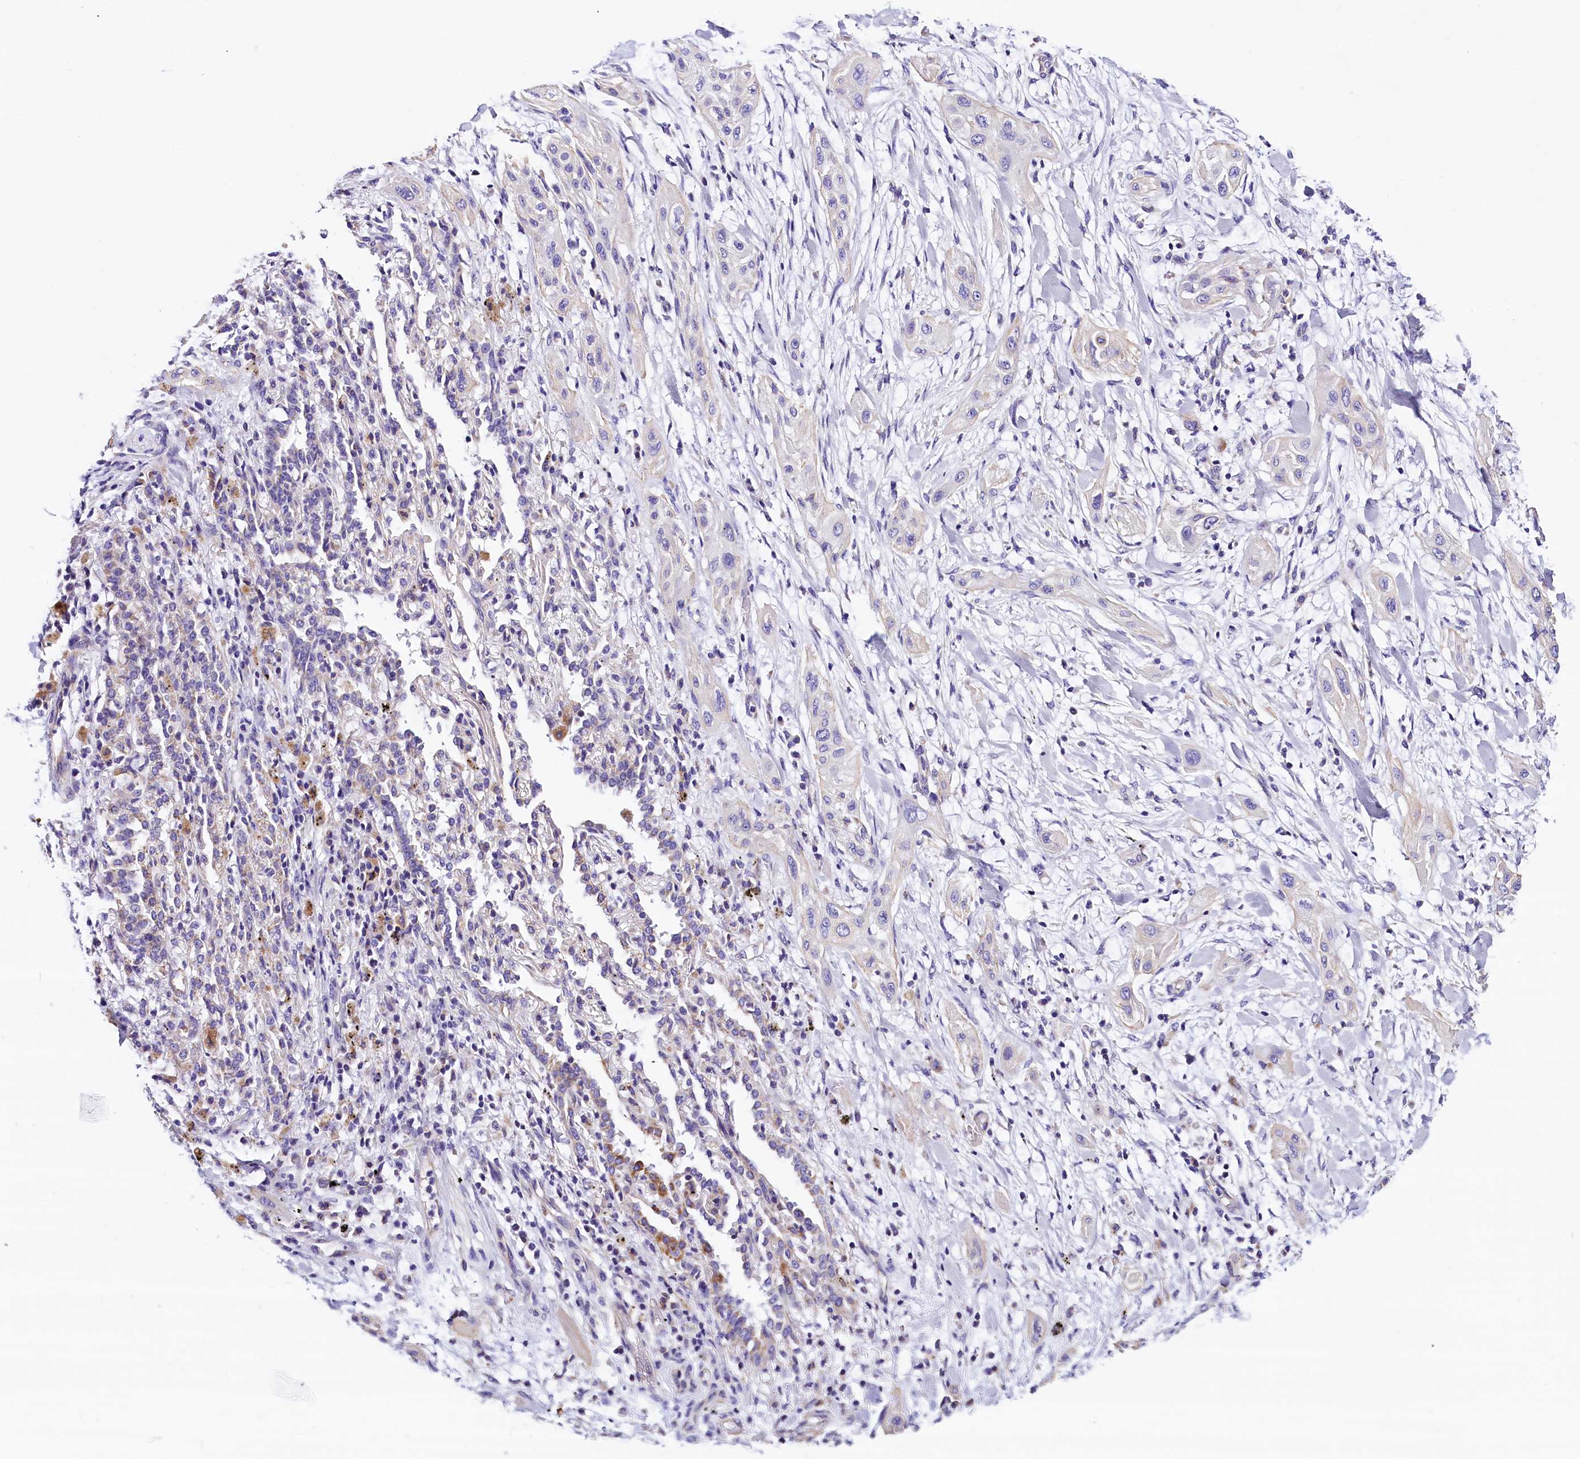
{"staining": {"intensity": "negative", "quantity": "none", "location": "none"}, "tissue": "lung cancer", "cell_type": "Tumor cells", "image_type": "cancer", "snomed": [{"axis": "morphology", "description": "Squamous cell carcinoma, NOS"}, {"axis": "topography", "description": "Lung"}], "caption": "There is no significant expression in tumor cells of squamous cell carcinoma (lung).", "gene": "ACAA2", "patient": {"sex": "female", "age": 47}}